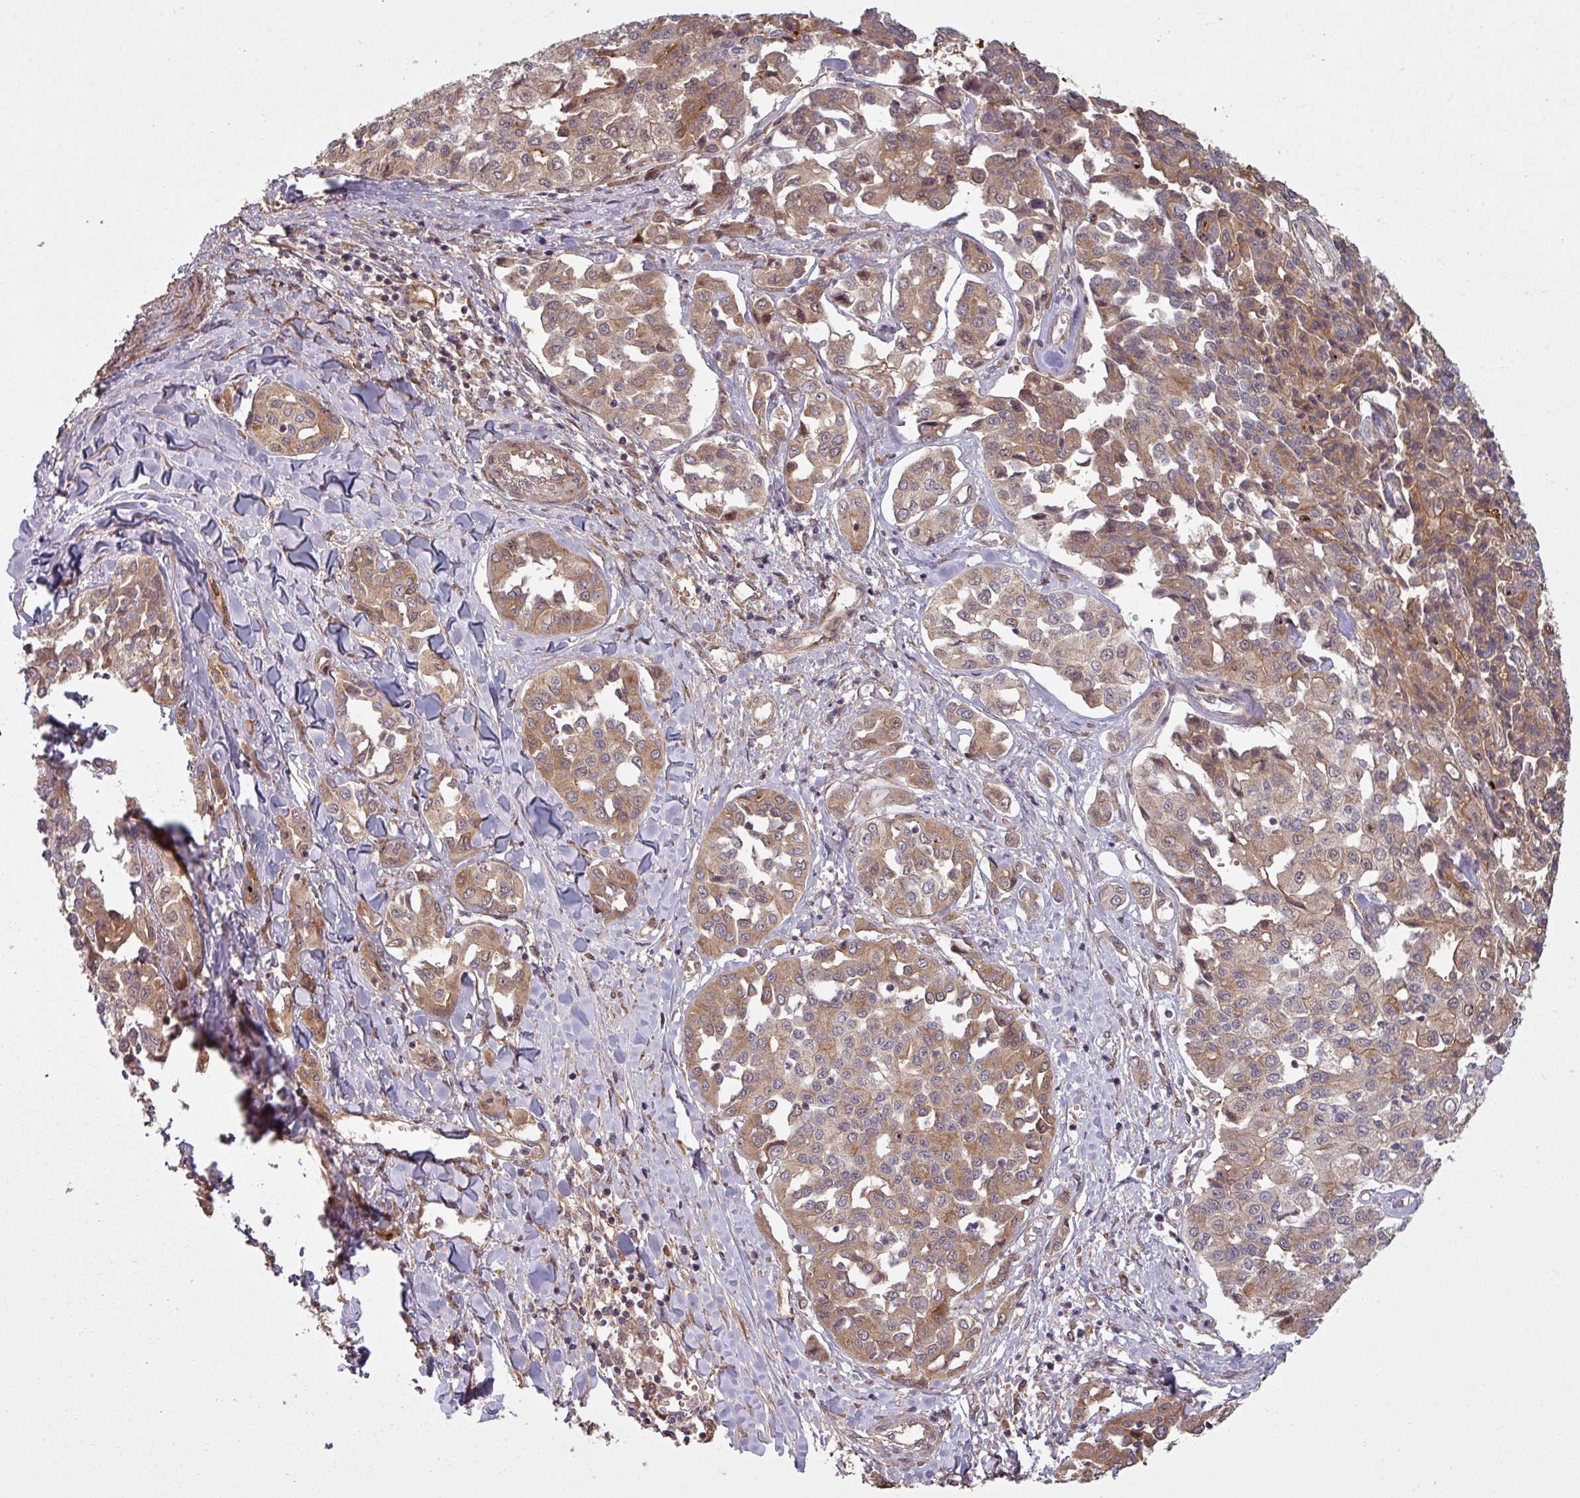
{"staining": {"intensity": "moderate", "quantity": ">75%", "location": "cytoplasmic/membranous"}, "tissue": "liver cancer", "cell_type": "Tumor cells", "image_type": "cancer", "snomed": [{"axis": "morphology", "description": "Cholangiocarcinoma"}, {"axis": "topography", "description": "Liver"}], "caption": "Immunohistochemistry (IHC) of human liver cancer (cholangiocarcinoma) exhibits medium levels of moderate cytoplasmic/membranous positivity in about >75% of tumor cells.", "gene": "SNRNP25", "patient": {"sex": "female", "age": 77}}